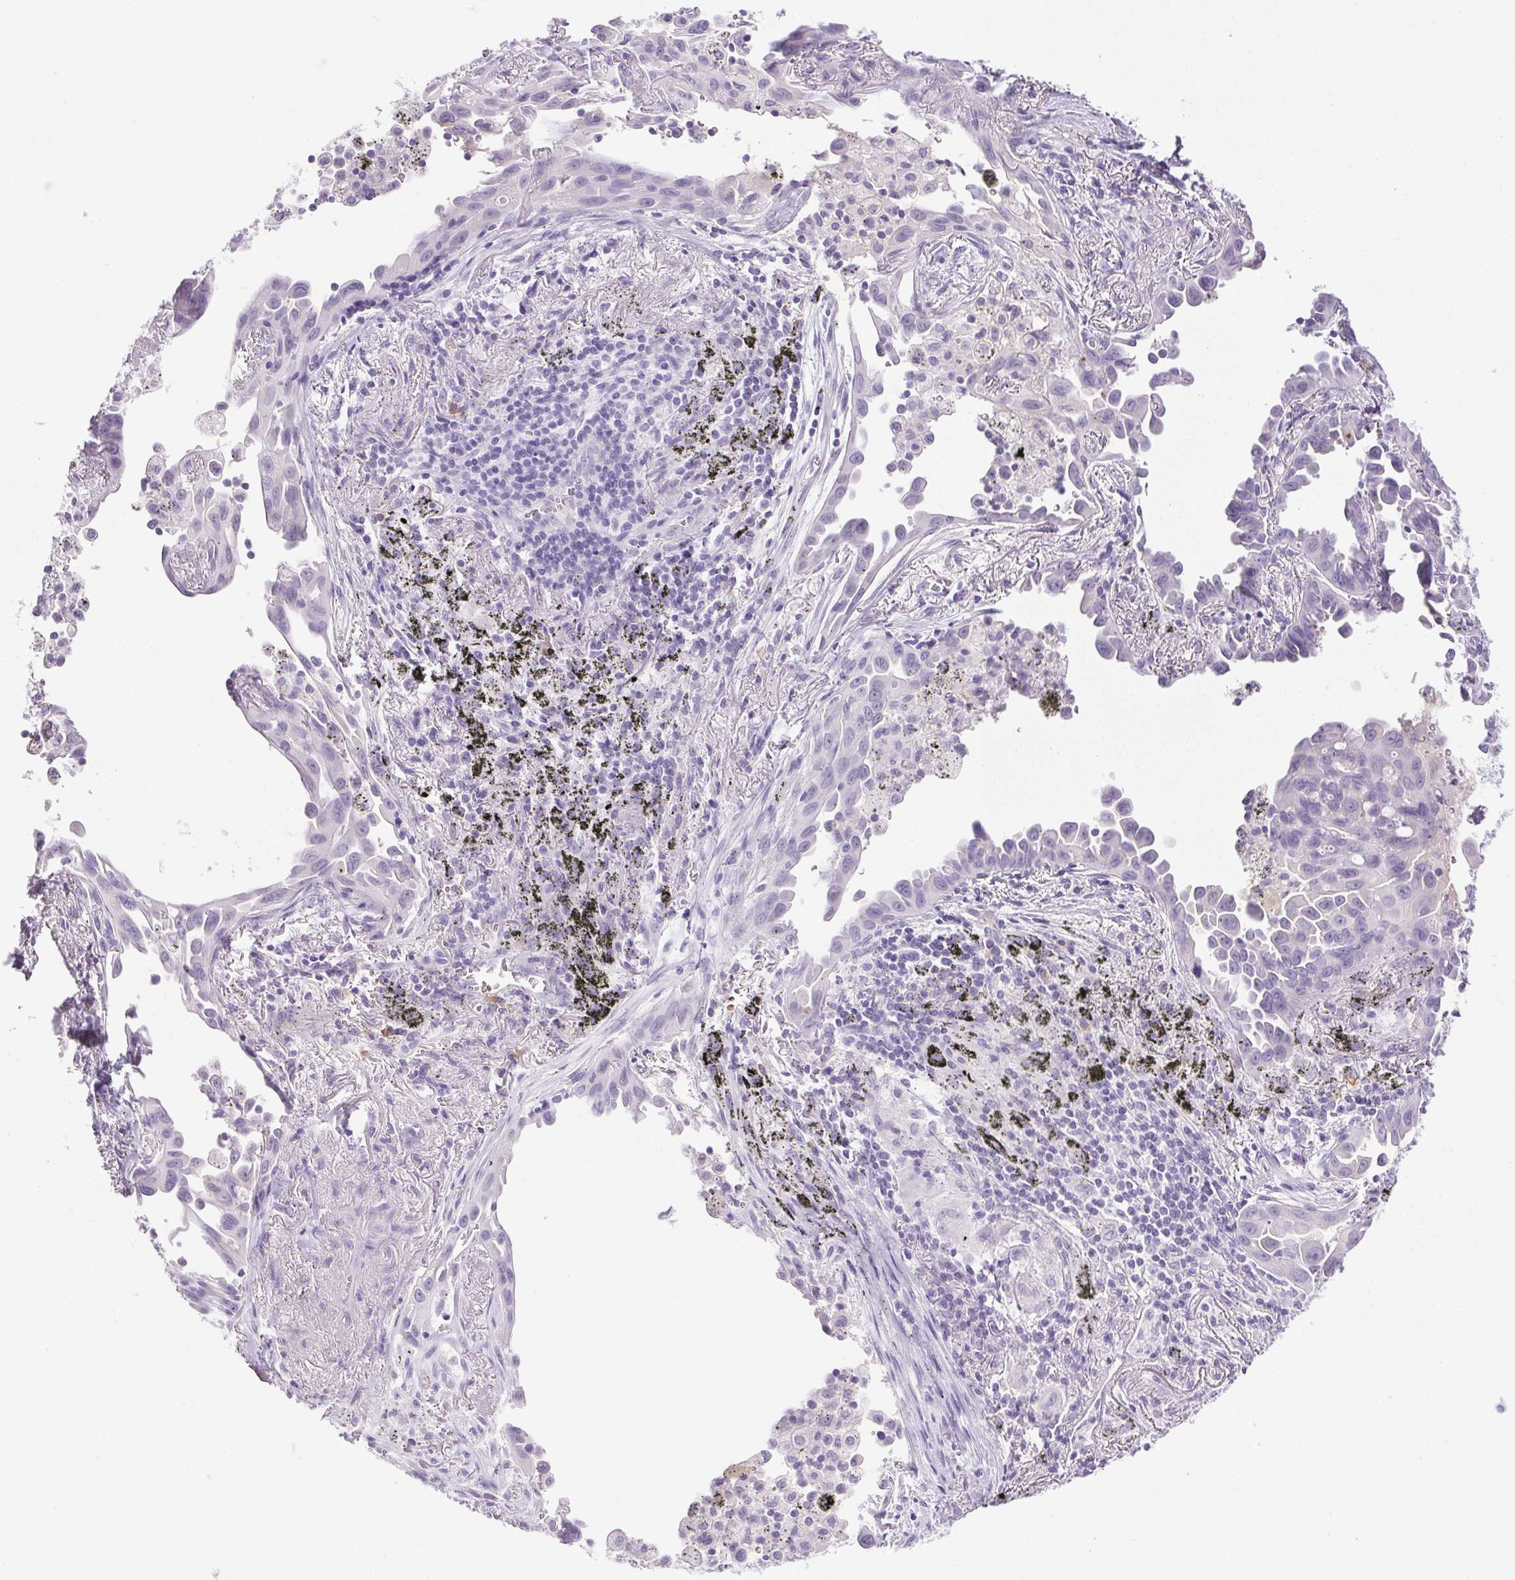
{"staining": {"intensity": "negative", "quantity": "none", "location": "none"}, "tissue": "lung cancer", "cell_type": "Tumor cells", "image_type": "cancer", "snomed": [{"axis": "morphology", "description": "Adenocarcinoma, NOS"}, {"axis": "topography", "description": "Lung"}], "caption": "Lung adenocarcinoma stained for a protein using immunohistochemistry shows no staining tumor cells.", "gene": "PAPPA2", "patient": {"sex": "male", "age": 68}}